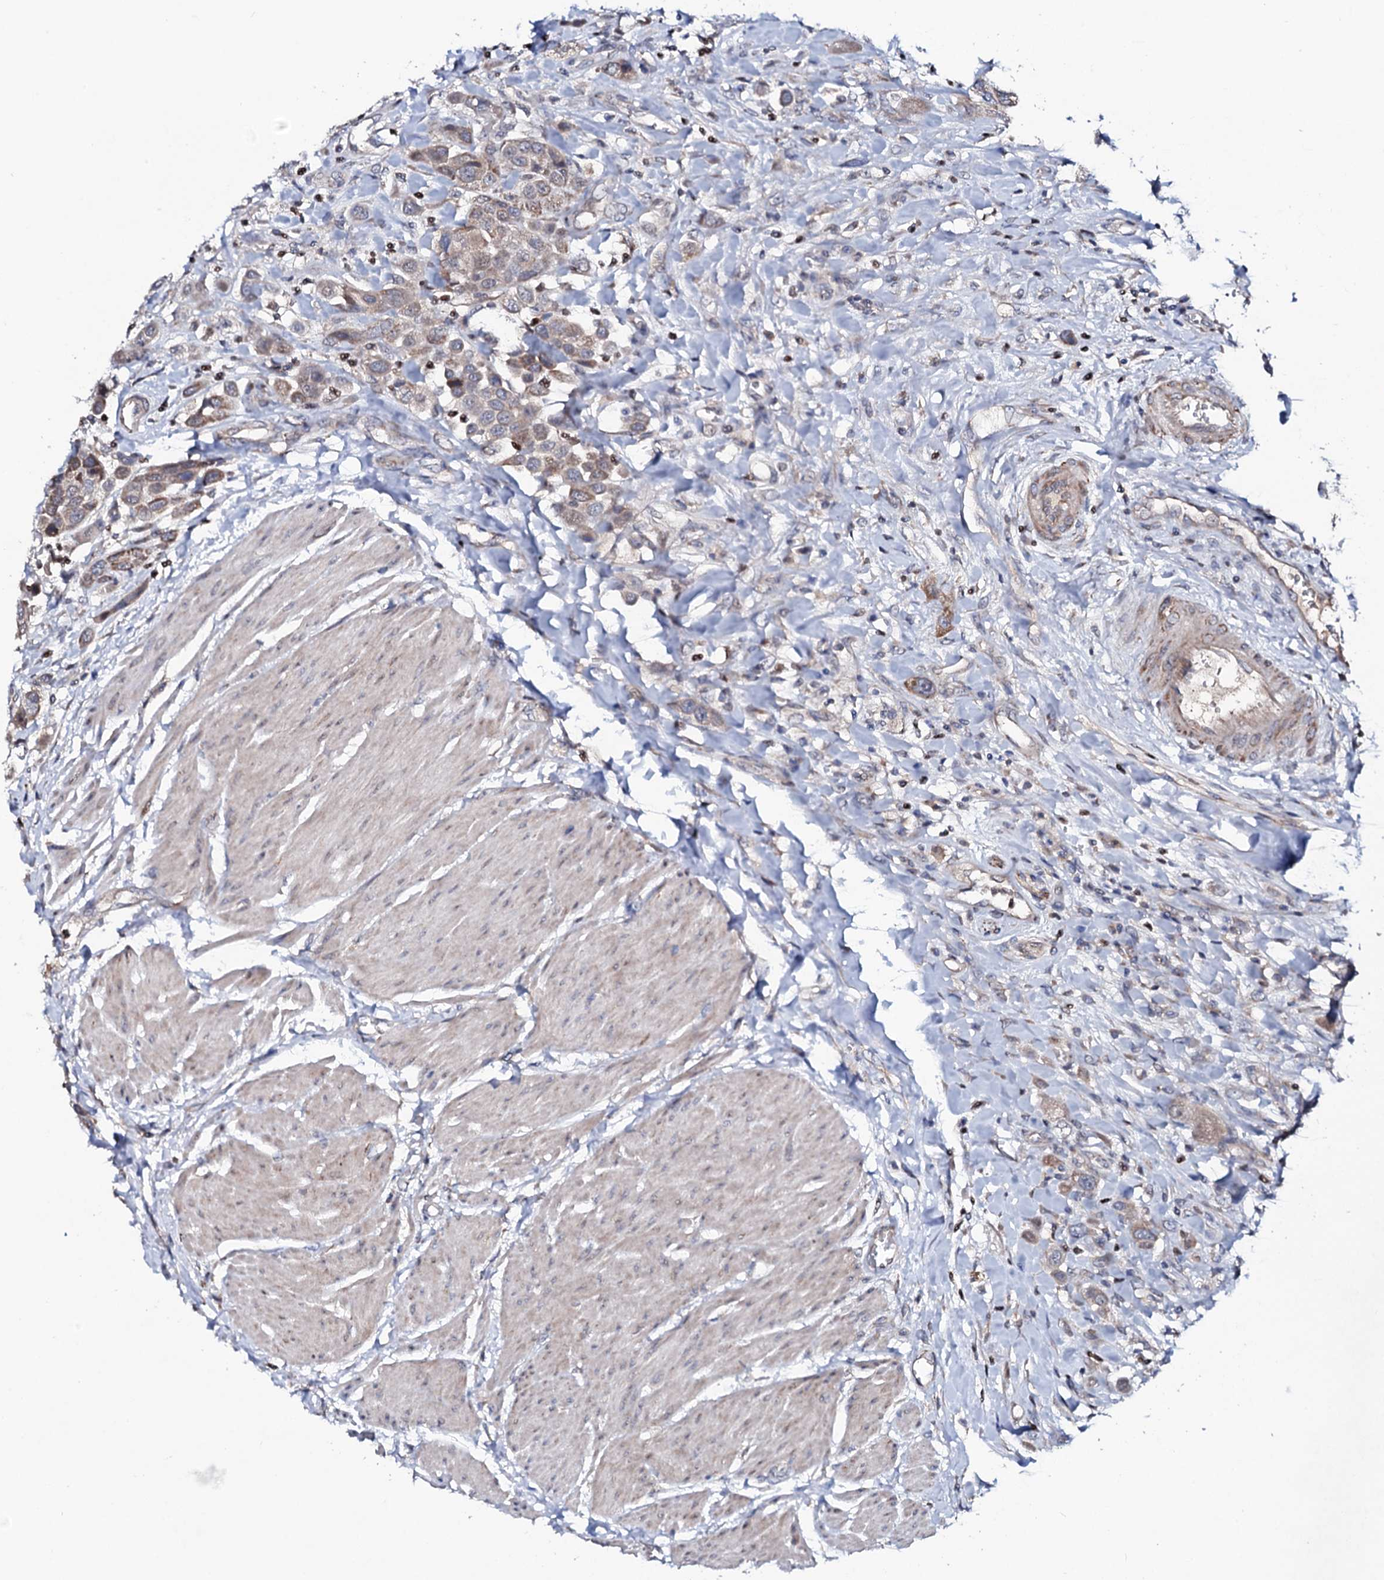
{"staining": {"intensity": "weak", "quantity": ">75%", "location": "cytoplasmic/membranous"}, "tissue": "urothelial cancer", "cell_type": "Tumor cells", "image_type": "cancer", "snomed": [{"axis": "morphology", "description": "Urothelial carcinoma, High grade"}, {"axis": "topography", "description": "Urinary bladder"}], "caption": "Immunohistochemistry (DAB (3,3'-diaminobenzidine)) staining of urothelial carcinoma (high-grade) shows weak cytoplasmic/membranous protein positivity in about >75% of tumor cells.", "gene": "PPP1R3D", "patient": {"sex": "male", "age": 50}}